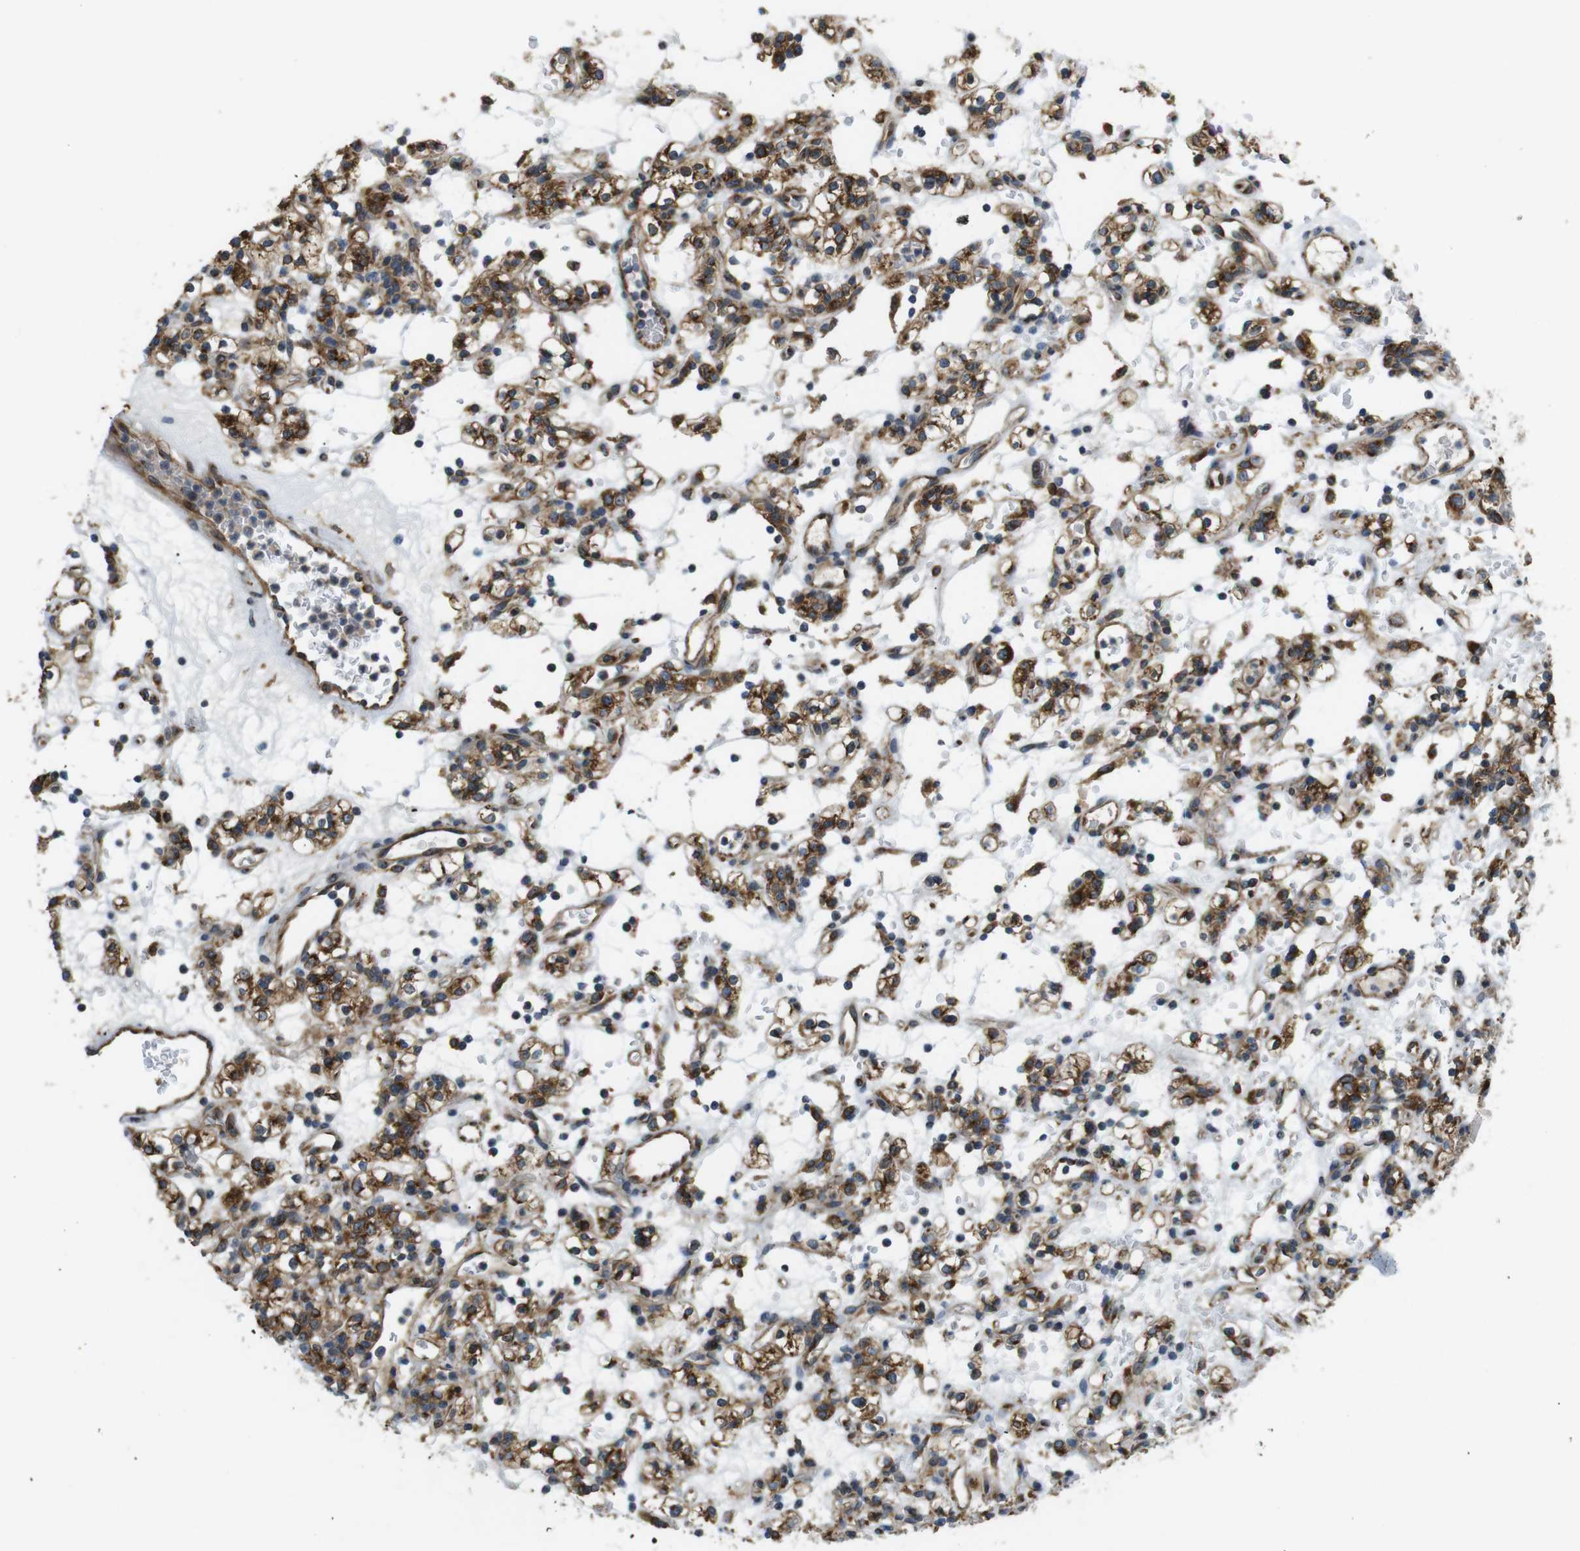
{"staining": {"intensity": "moderate", "quantity": ">75%", "location": "cytoplasmic/membranous"}, "tissue": "renal cancer", "cell_type": "Tumor cells", "image_type": "cancer", "snomed": [{"axis": "morphology", "description": "Normal tissue, NOS"}, {"axis": "morphology", "description": "Adenocarcinoma, NOS"}, {"axis": "topography", "description": "Kidney"}], "caption": "There is medium levels of moderate cytoplasmic/membranous staining in tumor cells of renal cancer (adenocarcinoma), as demonstrated by immunohistochemical staining (brown color).", "gene": "TMEM143", "patient": {"sex": "female", "age": 72}}